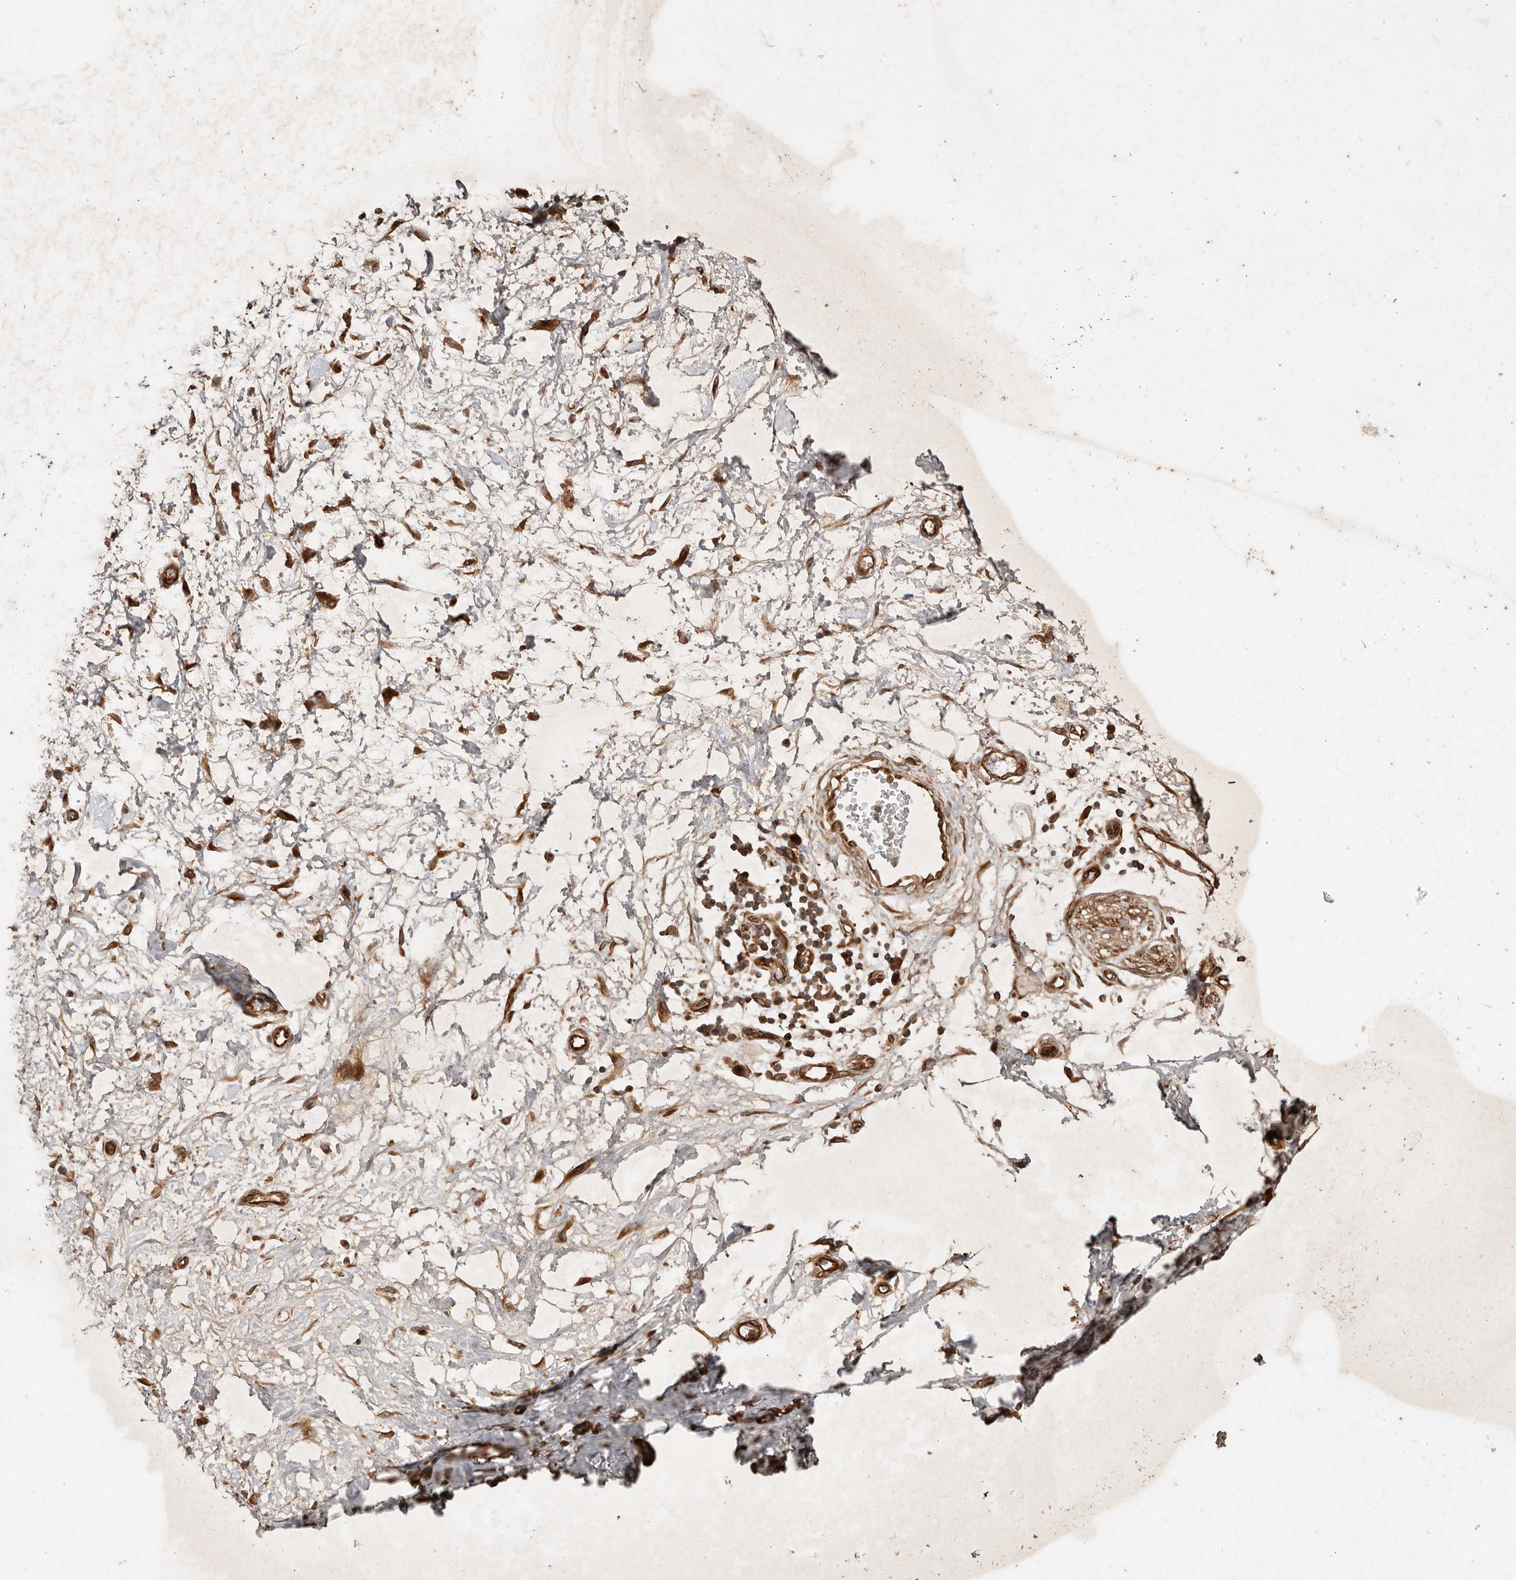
{"staining": {"intensity": "moderate", "quantity": ">75%", "location": "cytoplasmic/membranous"}, "tissue": "soft tissue", "cell_type": "Fibroblasts", "image_type": "normal", "snomed": [{"axis": "morphology", "description": "Normal tissue, NOS"}, {"axis": "morphology", "description": "Adenocarcinoma, NOS"}, {"axis": "topography", "description": "Pancreas"}, {"axis": "topography", "description": "Peripheral nerve tissue"}], "caption": "Immunohistochemistry of unremarkable soft tissue reveals medium levels of moderate cytoplasmic/membranous expression in approximately >75% of fibroblasts. The protein is shown in brown color, while the nuclei are stained blue.", "gene": "STK36", "patient": {"sex": "male", "age": 59}}